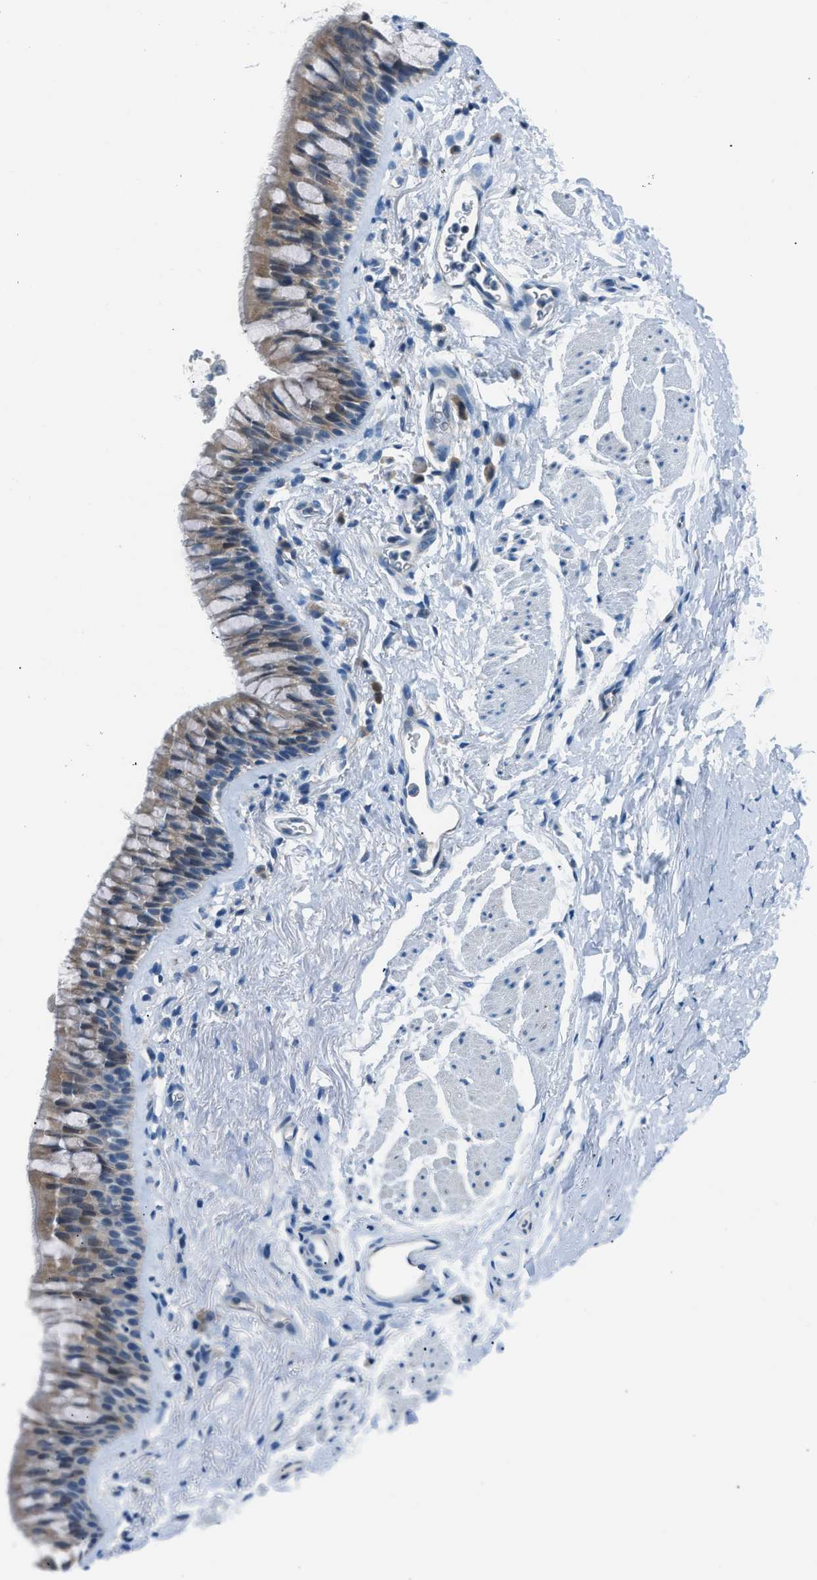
{"staining": {"intensity": "negative", "quantity": "none", "location": "none"}, "tissue": "adipose tissue", "cell_type": "Adipocytes", "image_type": "normal", "snomed": [{"axis": "morphology", "description": "Normal tissue, NOS"}, {"axis": "topography", "description": "Cartilage tissue"}, {"axis": "topography", "description": "Bronchus"}], "caption": "IHC of benign human adipose tissue exhibits no expression in adipocytes.", "gene": "ACP1", "patient": {"sex": "female", "age": 53}}